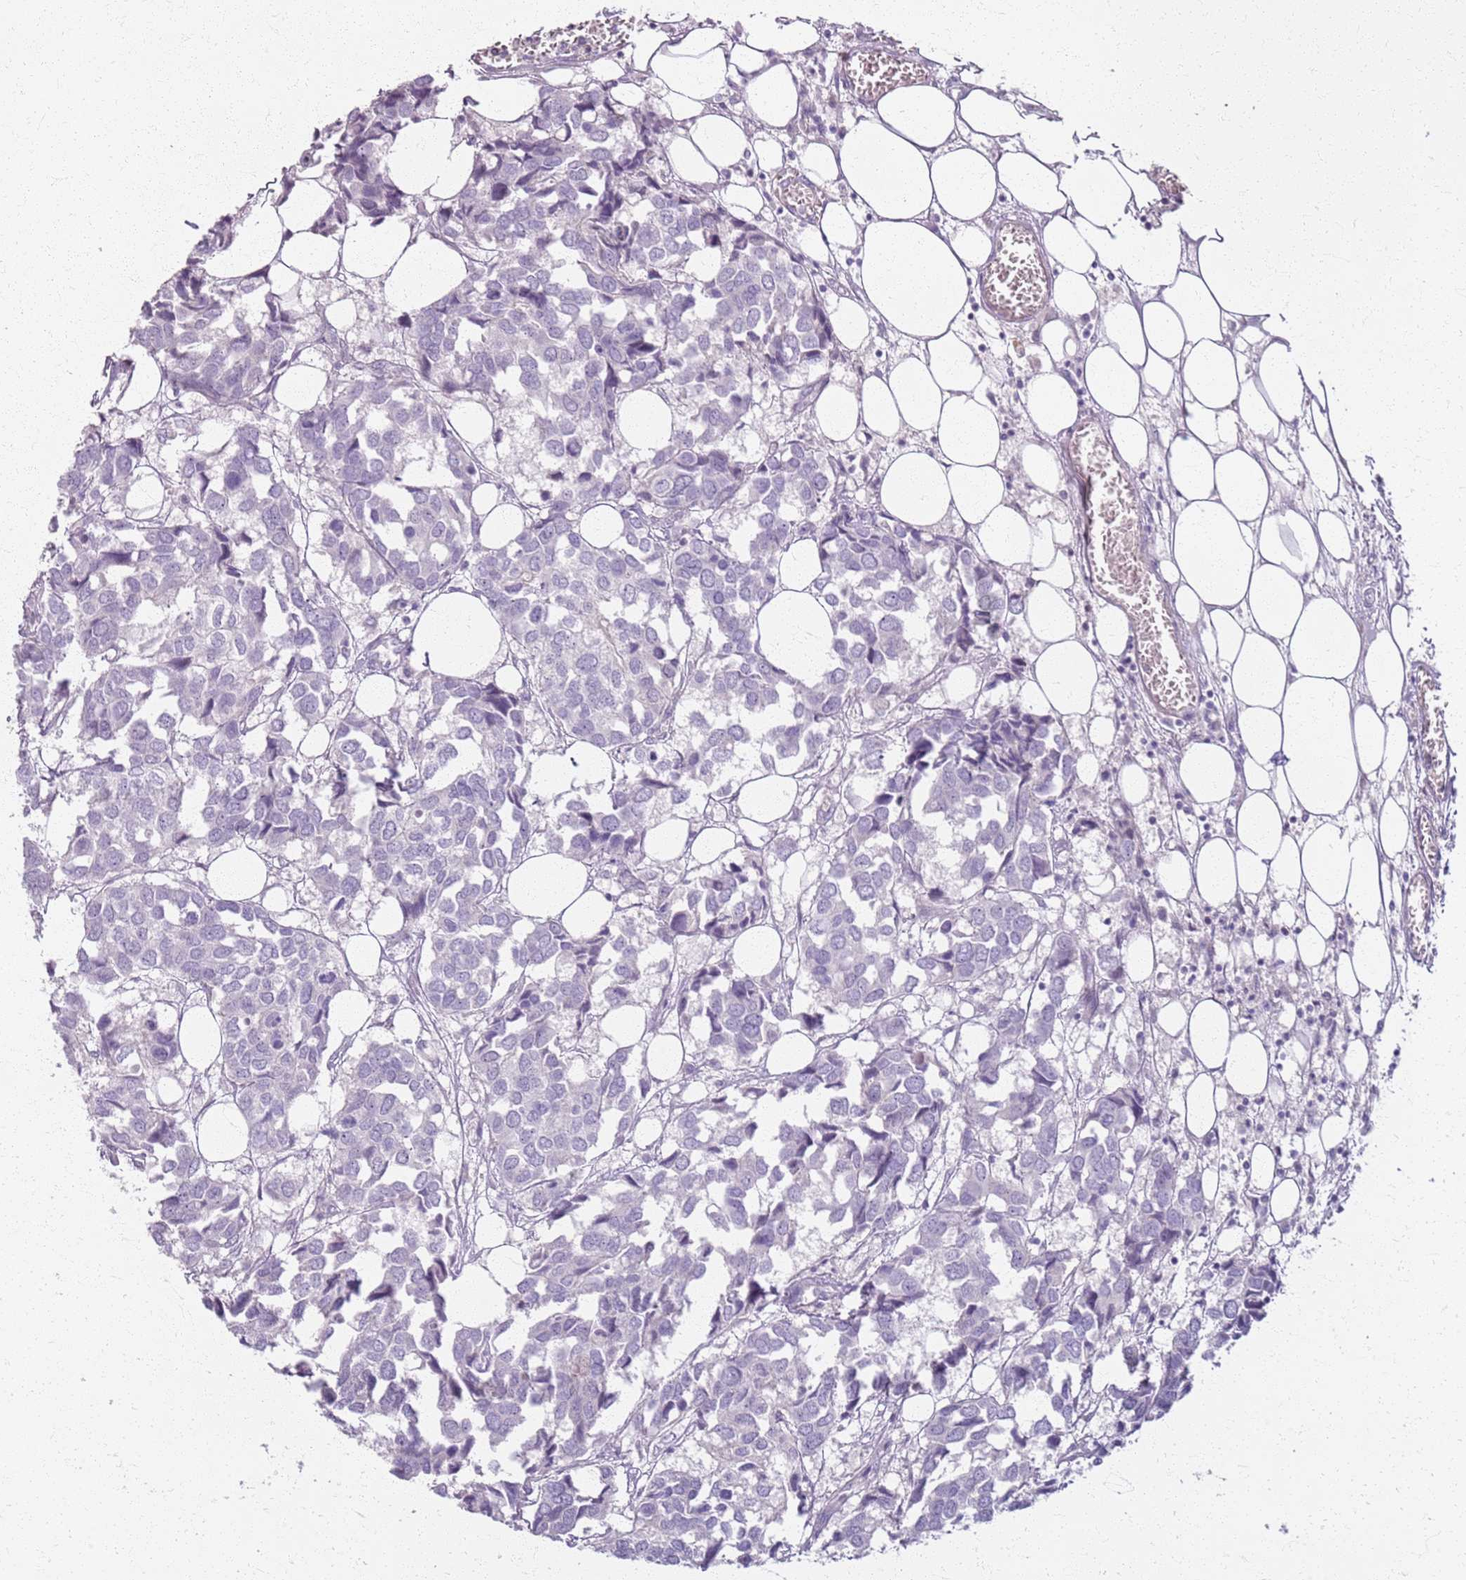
{"staining": {"intensity": "negative", "quantity": "none", "location": "none"}, "tissue": "breast cancer", "cell_type": "Tumor cells", "image_type": "cancer", "snomed": [{"axis": "morphology", "description": "Duct carcinoma"}, {"axis": "topography", "description": "Breast"}], "caption": "Immunohistochemical staining of human breast cancer demonstrates no significant positivity in tumor cells.", "gene": "CSRP3", "patient": {"sex": "female", "age": 83}}